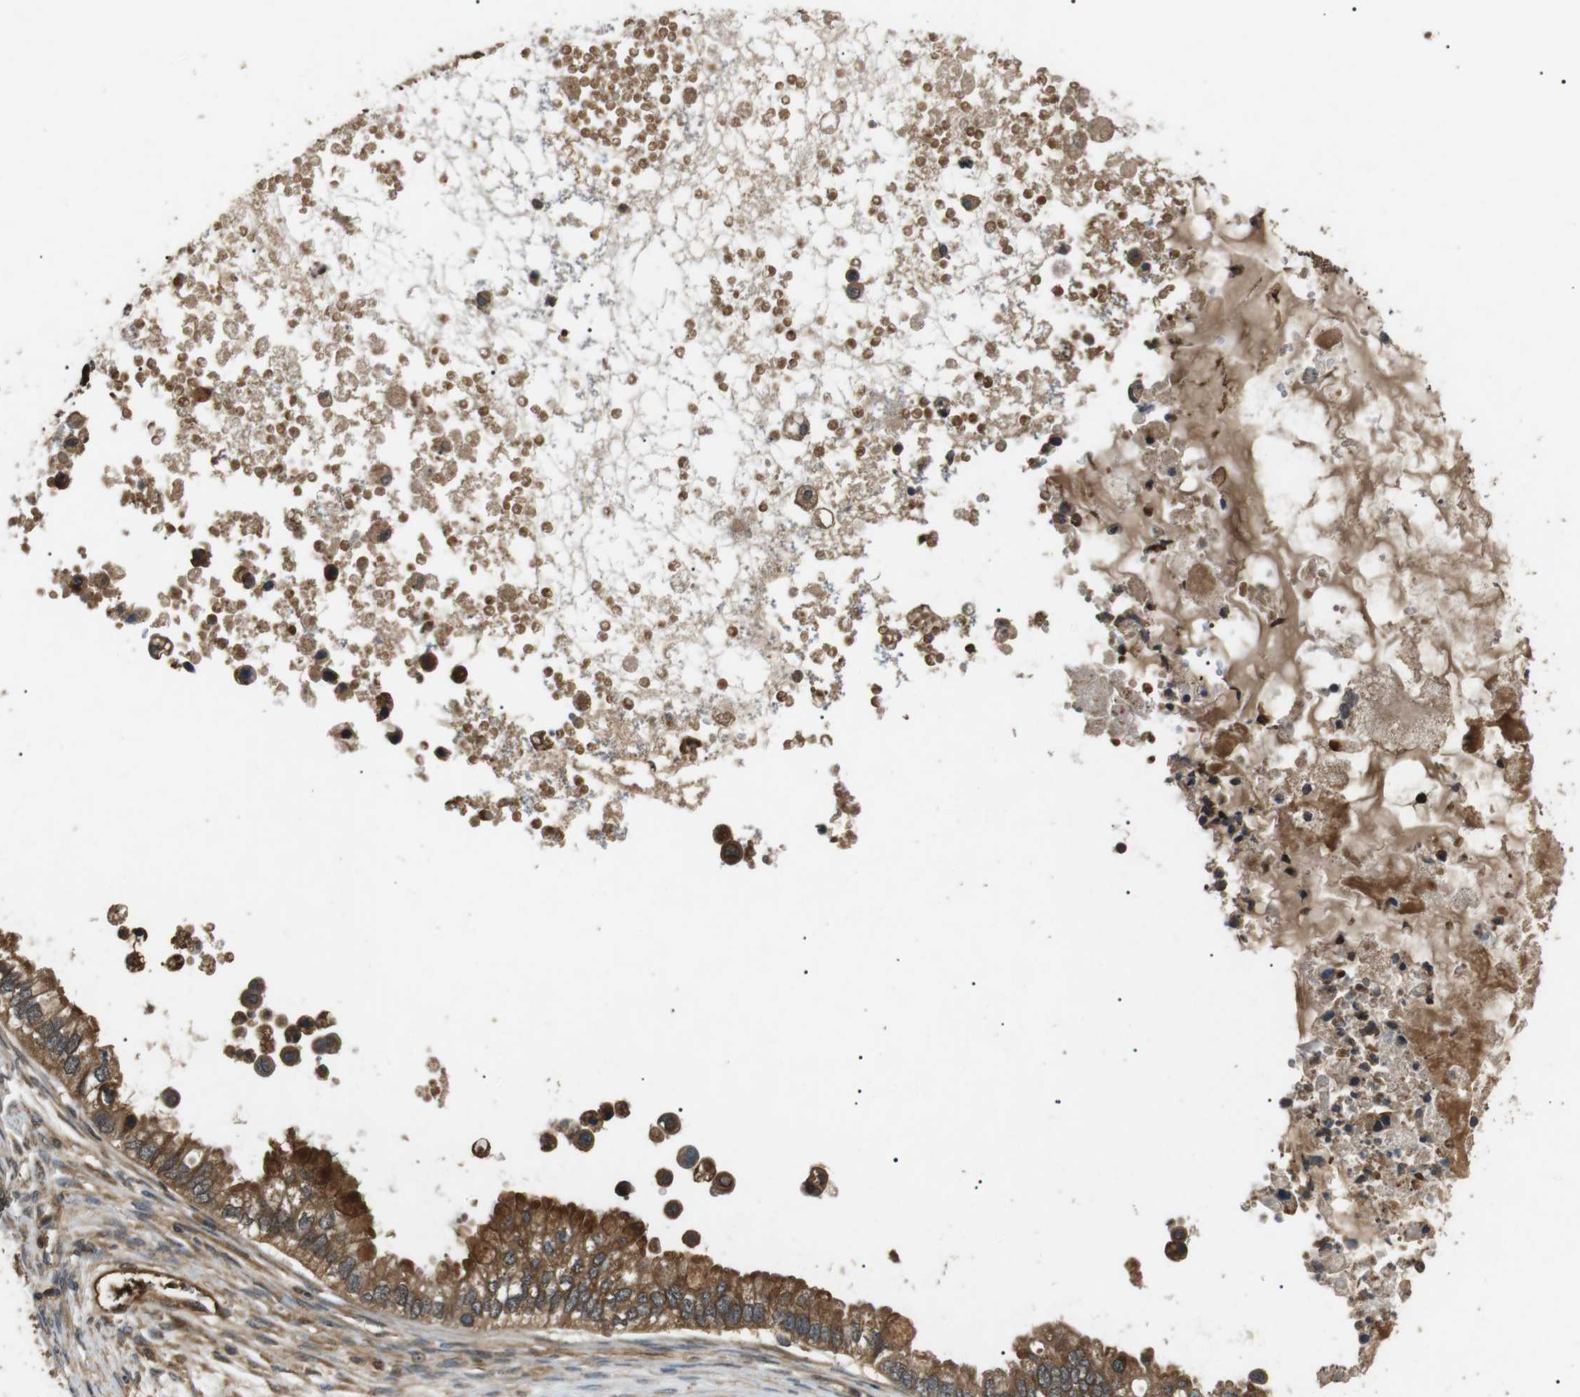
{"staining": {"intensity": "strong", "quantity": ">75%", "location": "cytoplasmic/membranous"}, "tissue": "ovarian cancer", "cell_type": "Tumor cells", "image_type": "cancer", "snomed": [{"axis": "morphology", "description": "Cystadenocarcinoma, mucinous, NOS"}, {"axis": "topography", "description": "Ovary"}], "caption": "IHC image of neoplastic tissue: human mucinous cystadenocarcinoma (ovarian) stained using IHC displays high levels of strong protein expression localized specifically in the cytoplasmic/membranous of tumor cells, appearing as a cytoplasmic/membranous brown color.", "gene": "TBC1D15", "patient": {"sex": "female", "age": 80}}